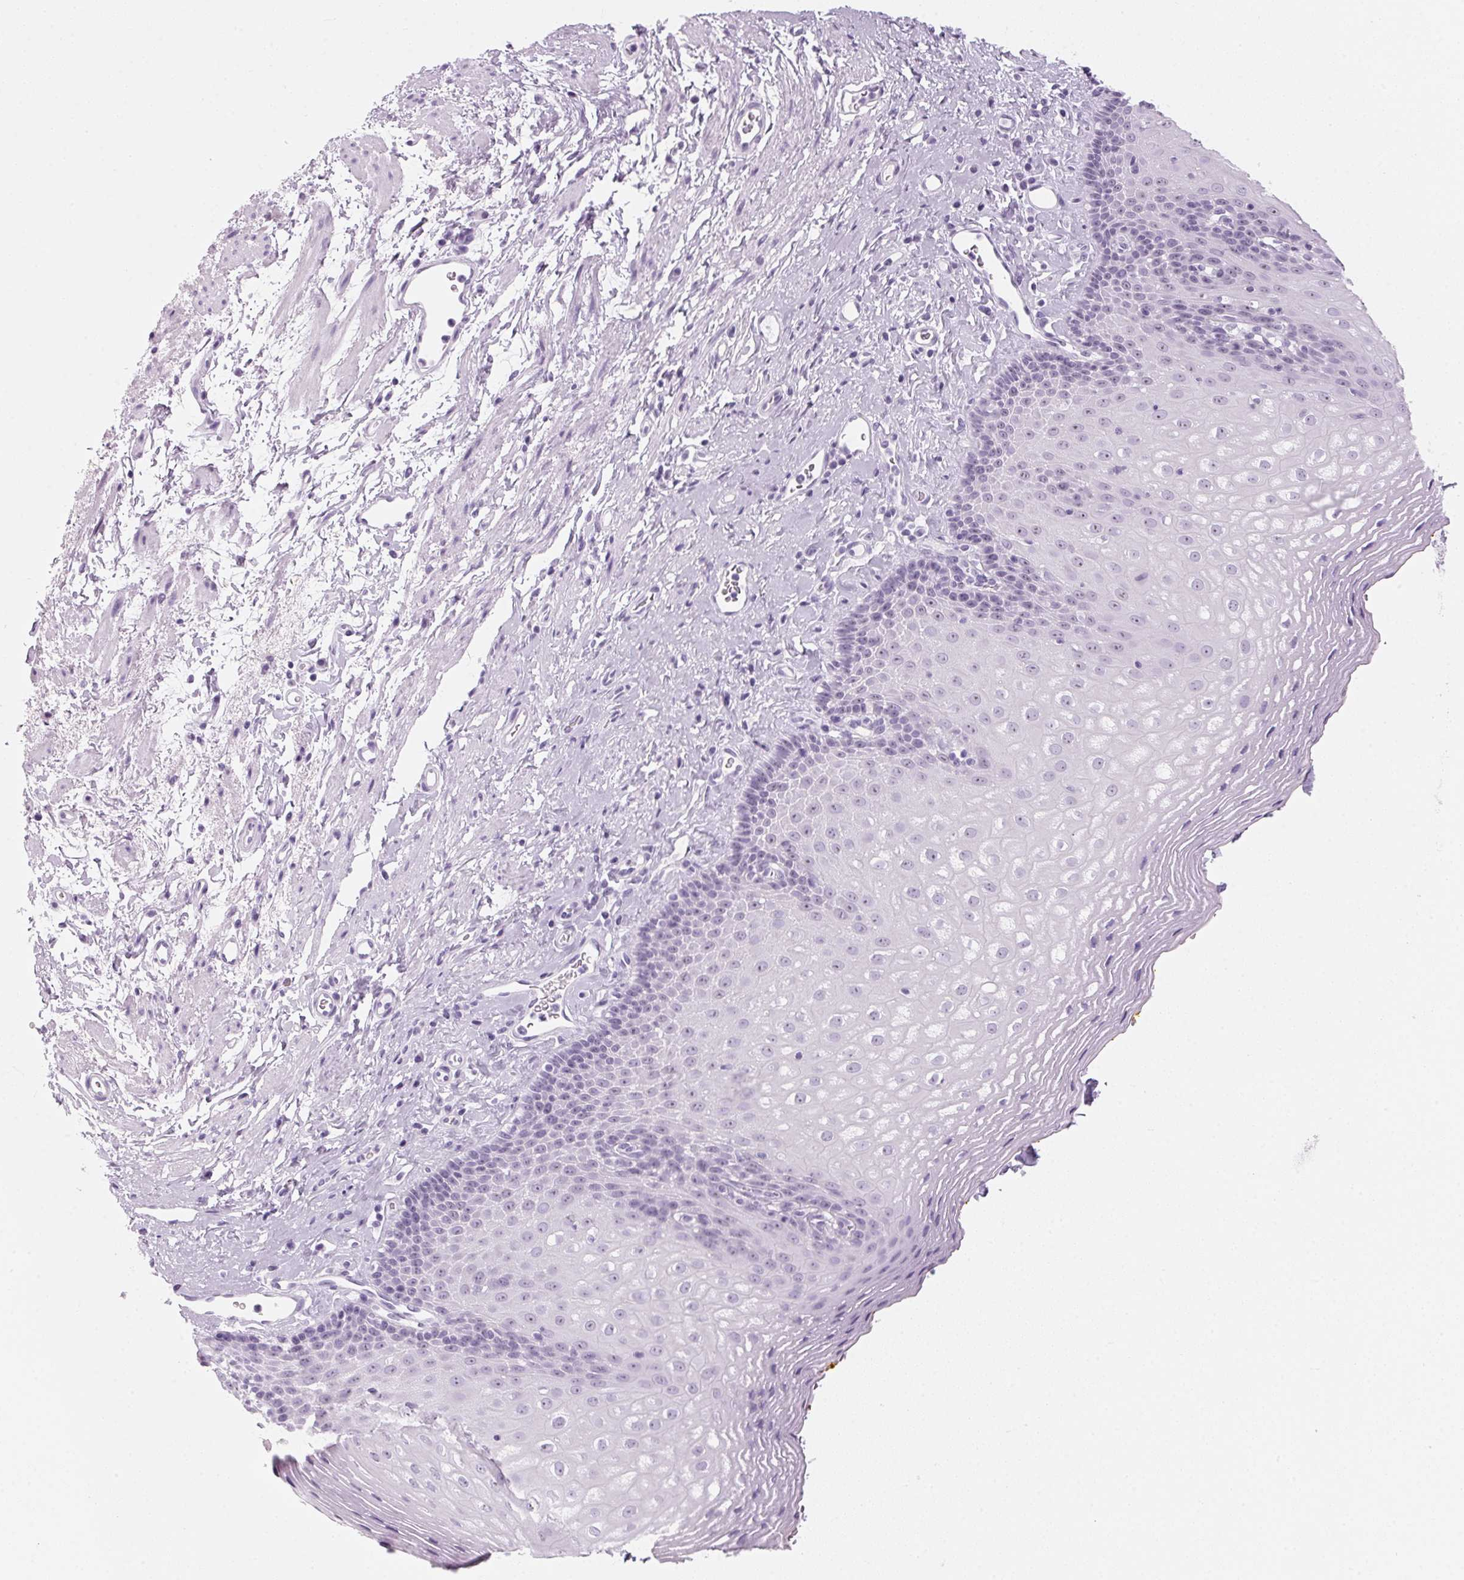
{"staining": {"intensity": "moderate", "quantity": "<25%", "location": "nuclear"}, "tissue": "esophagus", "cell_type": "Squamous epithelial cells", "image_type": "normal", "snomed": [{"axis": "morphology", "description": "Normal tissue, NOS"}, {"axis": "topography", "description": "Esophagus"}], "caption": "Protein expression analysis of unremarkable esophagus exhibits moderate nuclear expression in about <25% of squamous epithelial cells.", "gene": "DNTTIP2", "patient": {"sex": "female", "age": 68}}